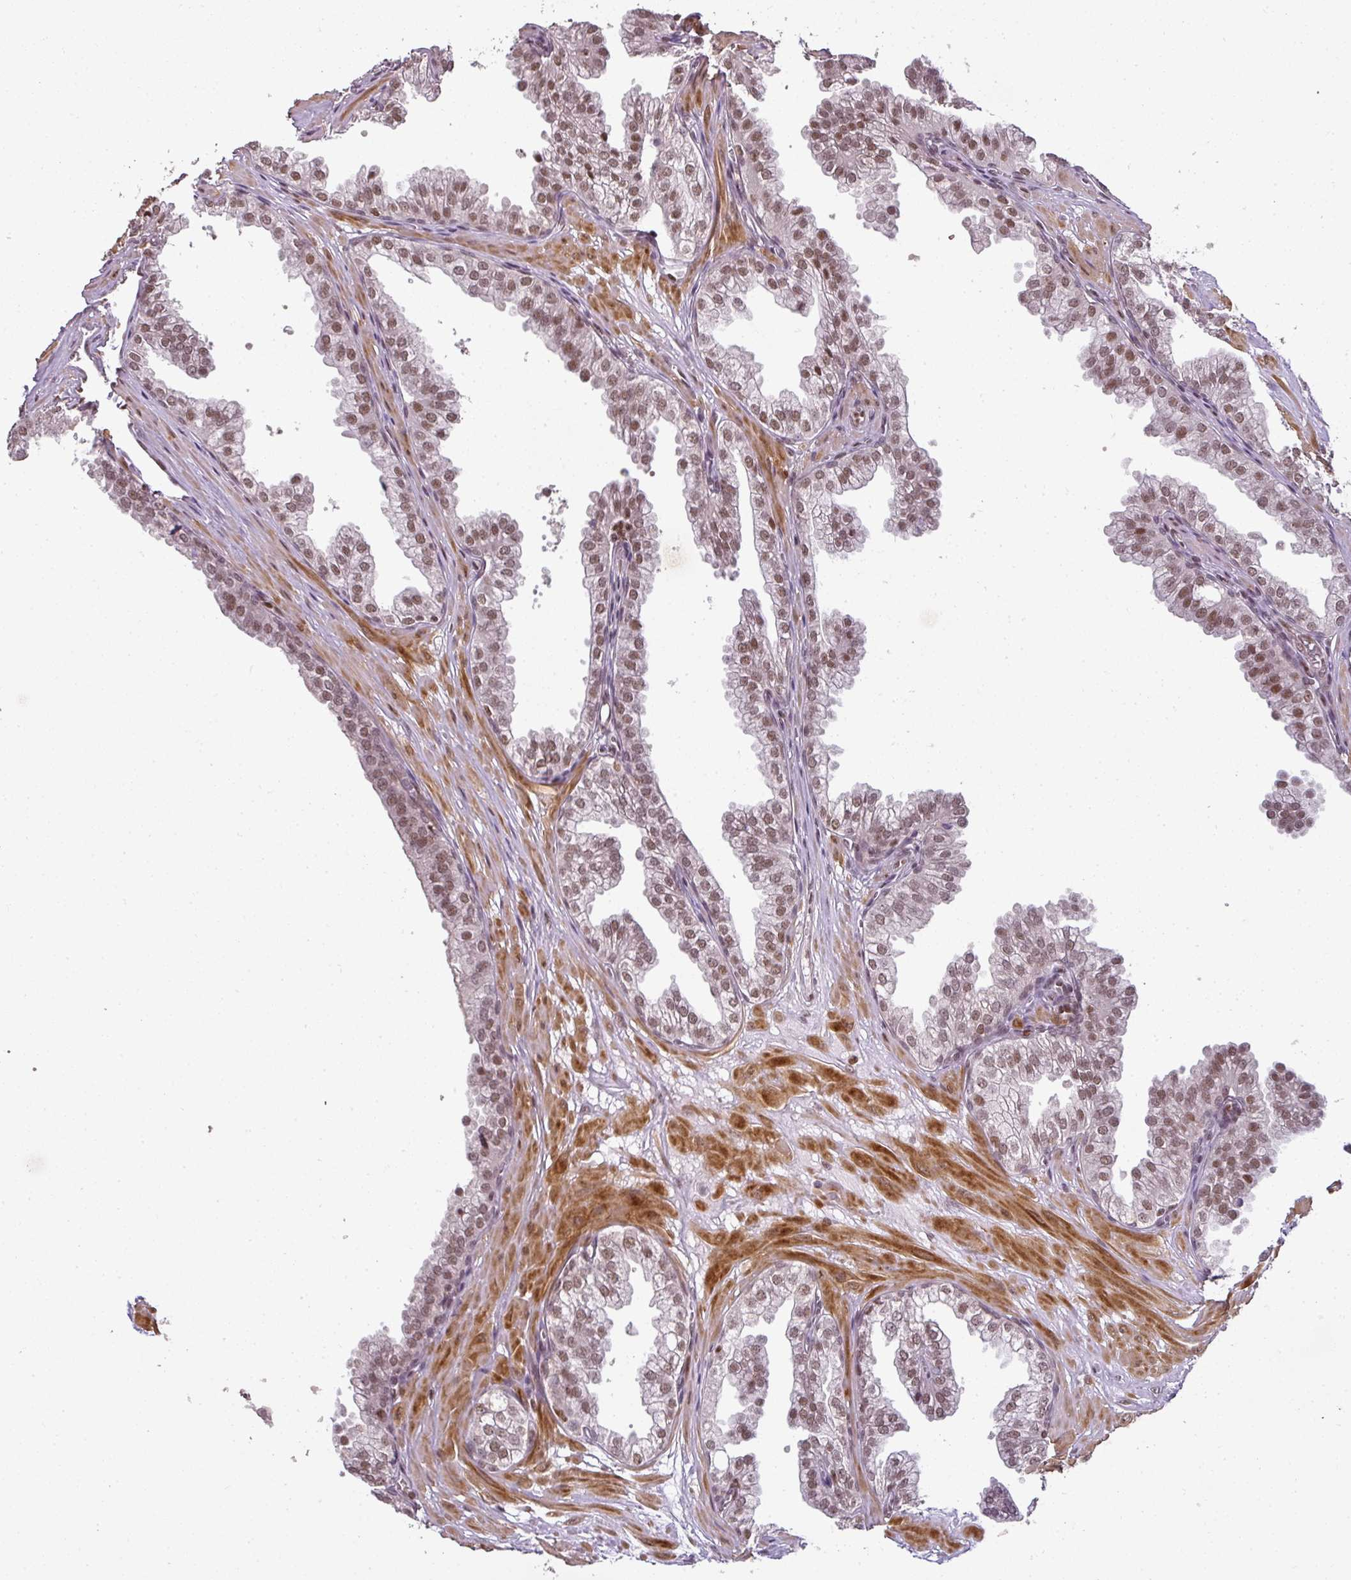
{"staining": {"intensity": "moderate", "quantity": ">75%", "location": "nuclear"}, "tissue": "prostate", "cell_type": "Glandular cells", "image_type": "normal", "snomed": [{"axis": "morphology", "description": "Normal tissue, NOS"}, {"axis": "topography", "description": "Prostate"}, {"axis": "topography", "description": "Peripheral nerve tissue"}], "caption": "An IHC photomicrograph of benign tissue is shown. Protein staining in brown shows moderate nuclear positivity in prostate within glandular cells. (DAB (3,3'-diaminobenzidine) = brown stain, brightfield microscopy at high magnification).", "gene": "GPRIN2", "patient": {"sex": "male", "age": 55}}